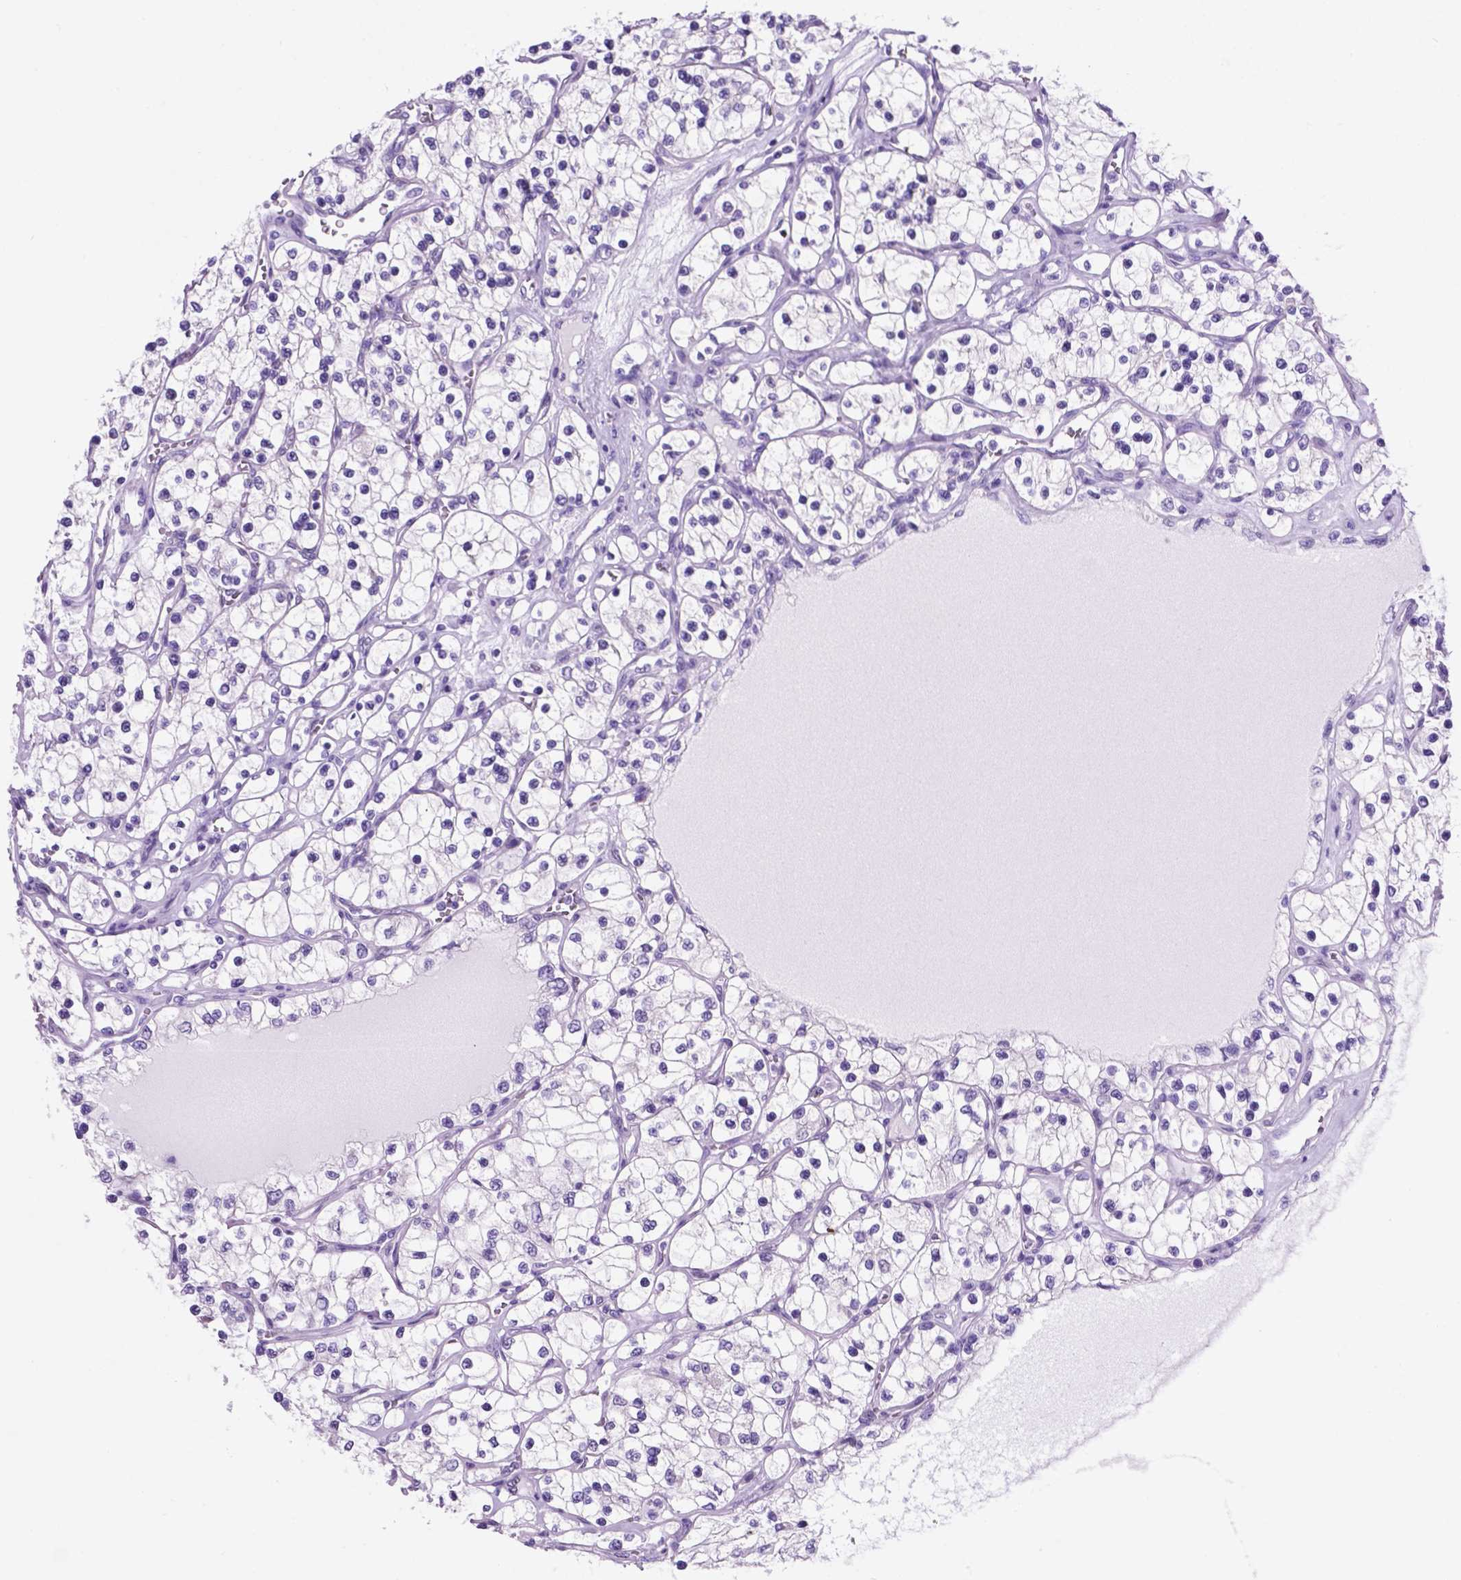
{"staining": {"intensity": "negative", "quantity": "none", "location": "none"}, "tissue": "renal cancer", "cell_type": "Tumor cells", "image_type": "cancer", "snomed": [{"axis": "morphology", "description": "Adenocarcinoma, NOS"}, {"axis": "topography", "description": "Kidney"}], "caption": "This histopathology image is of renal cancer (adenocarcinoma) stained with immunohistochemistry (IHC) to label a protein in brown with the nuclei are counter-stained blue. There is no staining in tumor cells.", "gene": "TMEM210", "patient": {"sex": "female", "age": 69}}